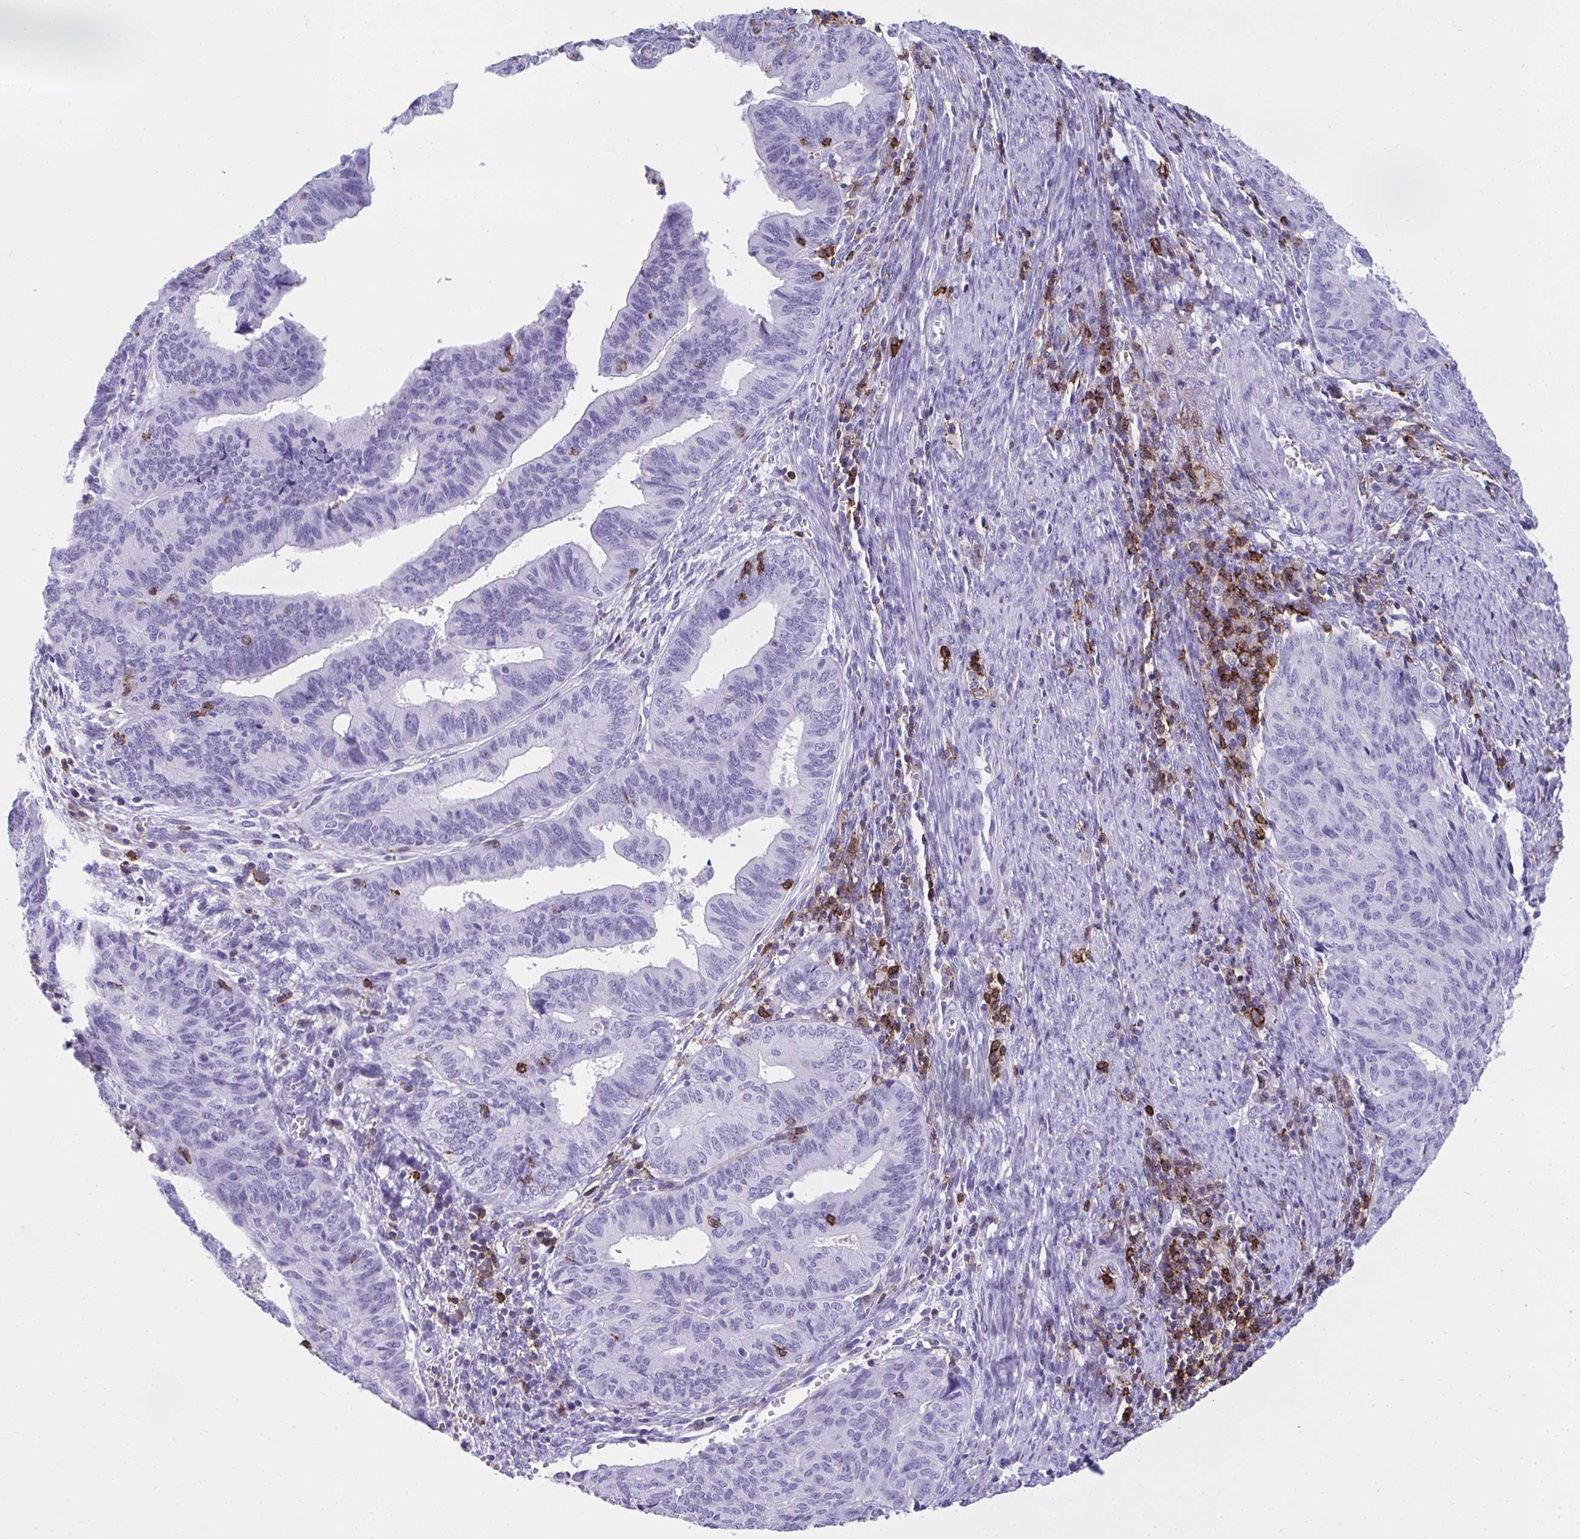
{"staining": {"intensity": "negative", "quantity": "none", "location": "none"}, "tissue": "endometrial cancer", "cell_type": "Tumor cells", "image_type": "cancer", "snomed": [{"axis": "morphology", "description": "Adenocarcinoma, NOS"}, {"axis": "topography", "description": "Endometrium"}], "caption": "Image shows no significant protein expression in tumor cells of endometrial cancer.", "gene": "SPN", "patient": {"sex": "female", "age": 65}}